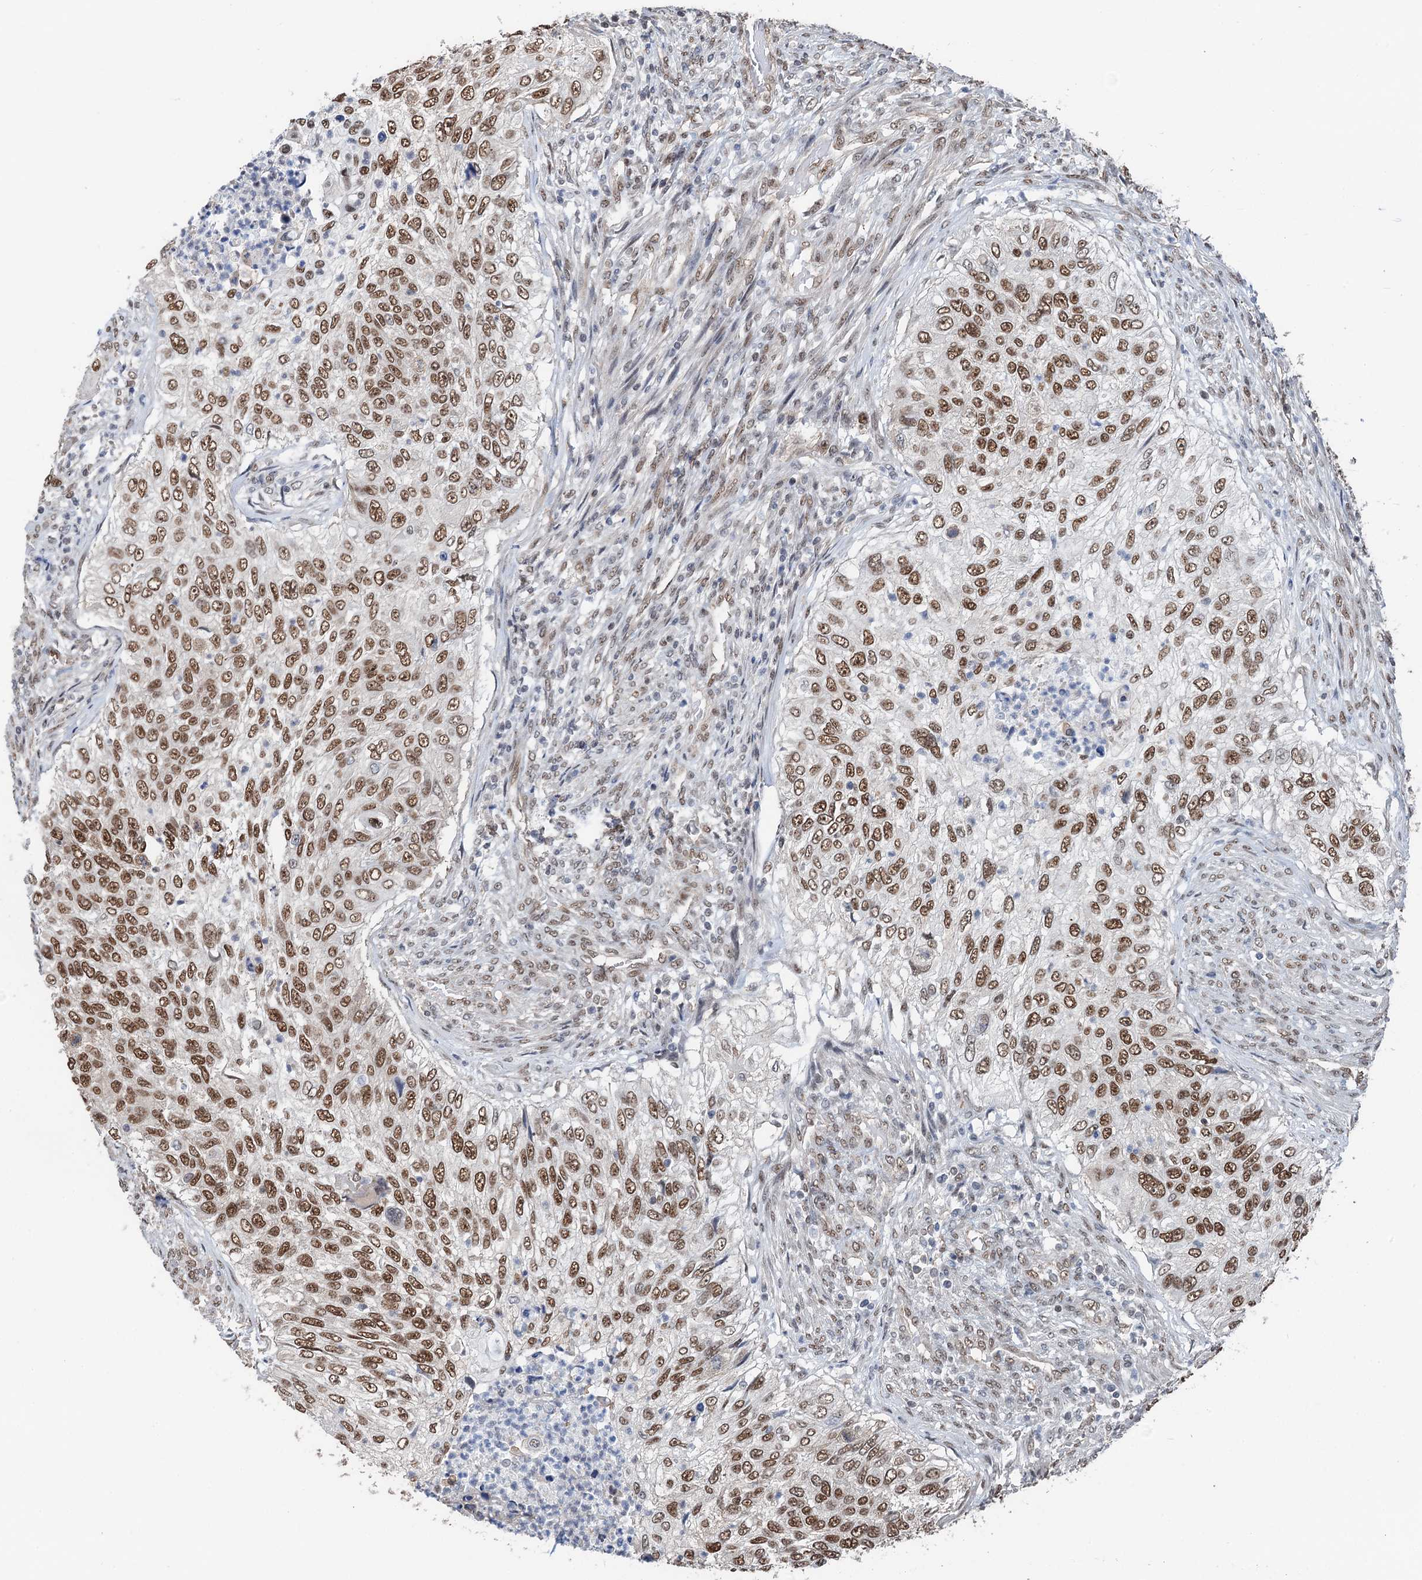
{"staining": {"intensity": "moderate", "quantity": ">75%", "location": "nuclear"}, "tissue": "urothelial cancer", "cell_type": "Tumor cells", "image_type": "cancer", "snomed": [{"axis": "morphology", "description": "Urothelial carcinoma, High grade"}, {"axis": "topography", "description": "Urinary bladder"}], "caption": "Tumor cells display moderate nuclear staining in about >75% of cells in urothelial carcinoma (high-grade).", "gene": "CFDP1", "patient": {"sex": "female", "age": 60}}